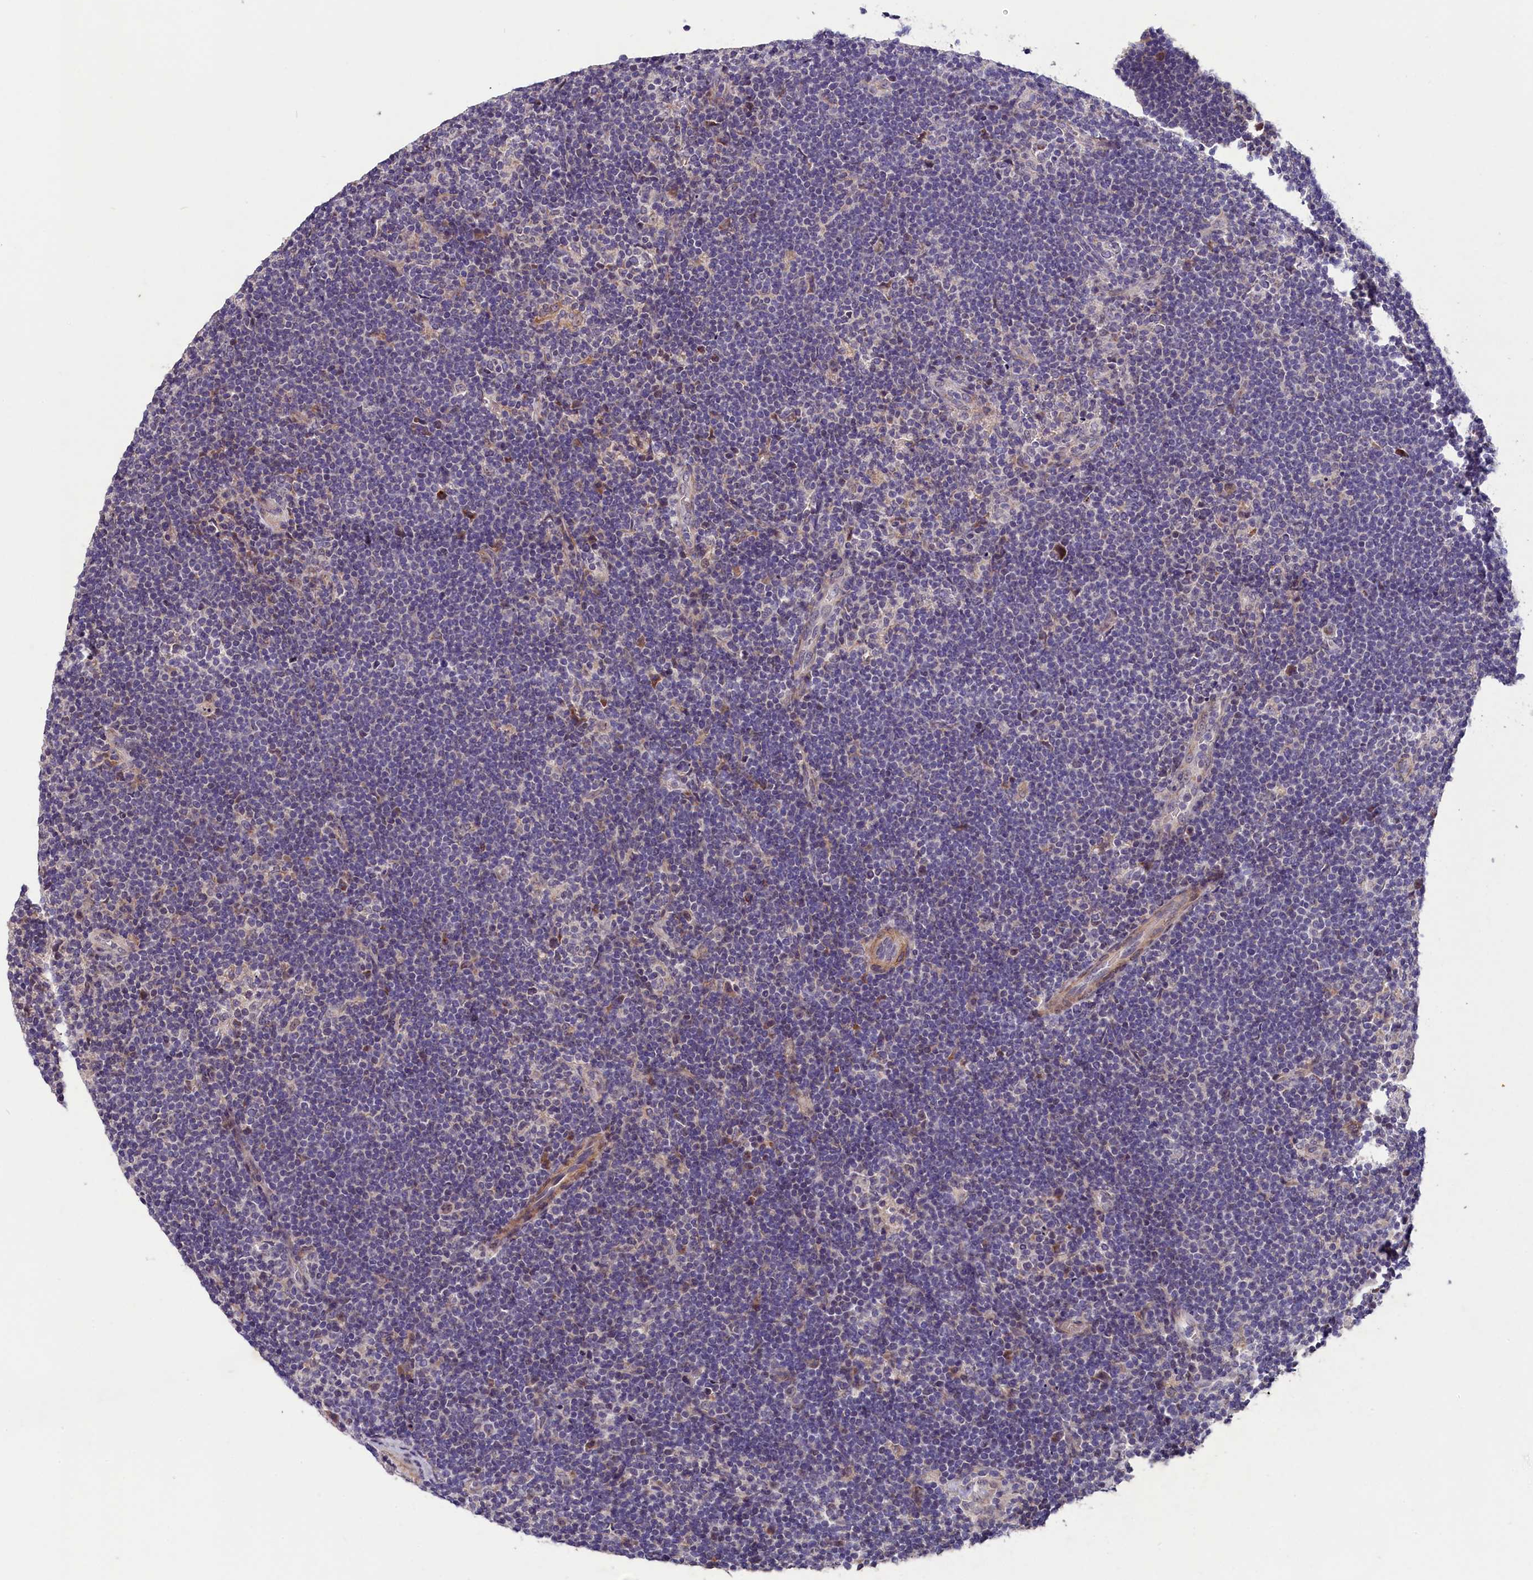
{"staining": {"intensity": "negative", "quantity": "none", "location": "none"}, "tissue": "lymphoma", "cell_type": "Tumor cells", "image_type": "cancer", "snomed": [{"axis": "morphology", "description": "Hodgkin's disease, NOS"}, {"axis": "topography", "description": "Lymph node"}], "caption": "The photomicrograph reveals no staining of tumor cells in lymphoma.", "gene": "SLC39A6", "patient": {"sex": "female", "age": 57}}